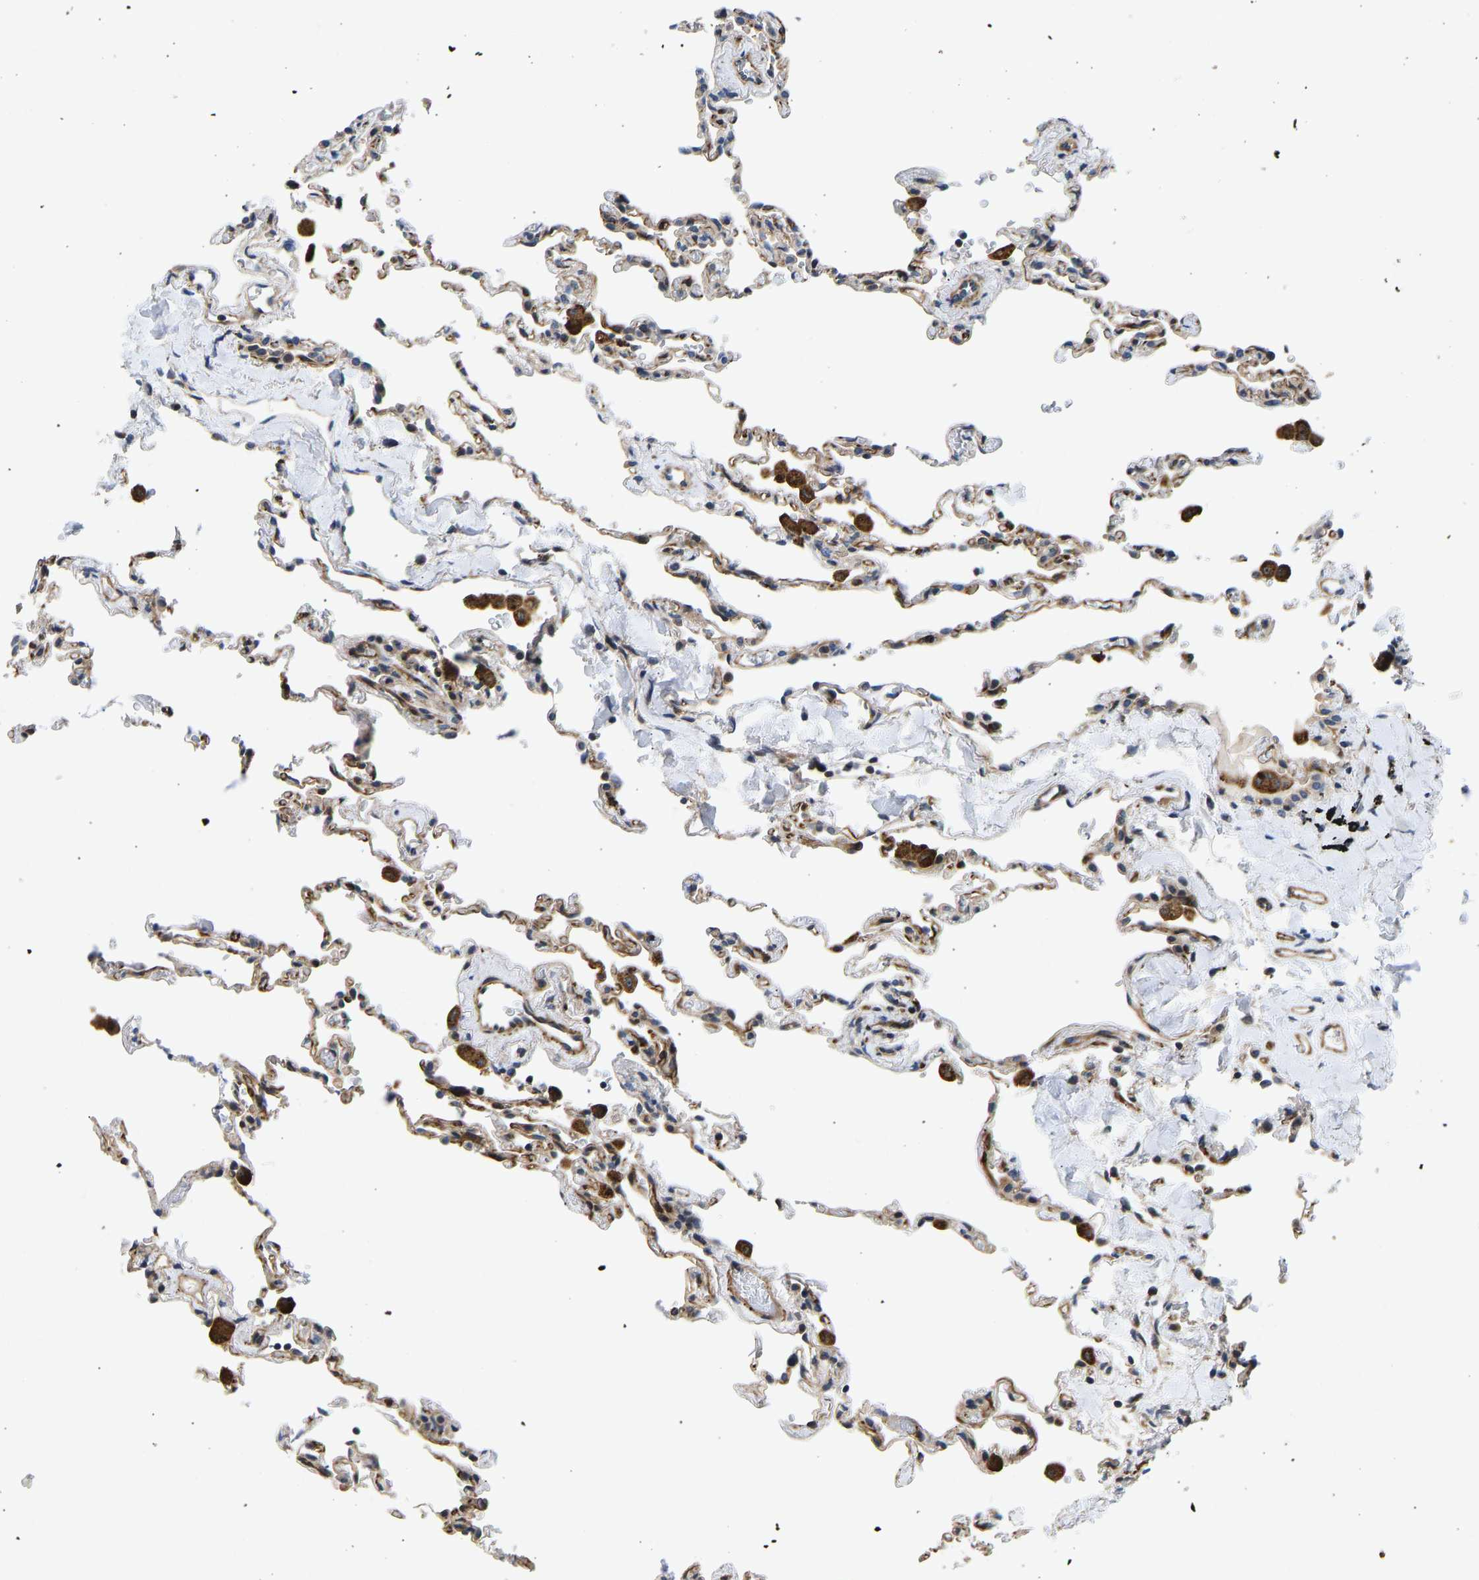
{"staining": {"intensity": "moderate", "quantity": "25%-75%", "location": "cytoplasmic/membranous"}, "tissue": "lung", "cell_type": "Alveolar cells", "image_type": "normal", "snomed": [{"axis": "morphology", "description": "Normal tissue, NOS"}, {"axis": "topography", "description": "Lung"}], "caption": "Benign lung reveals moderate cytoplasmic/membranous positivity in about 25%-75% of alveolar cells.", "gene": "RESF1", "patient": {"sex": "male", "age": 59}}